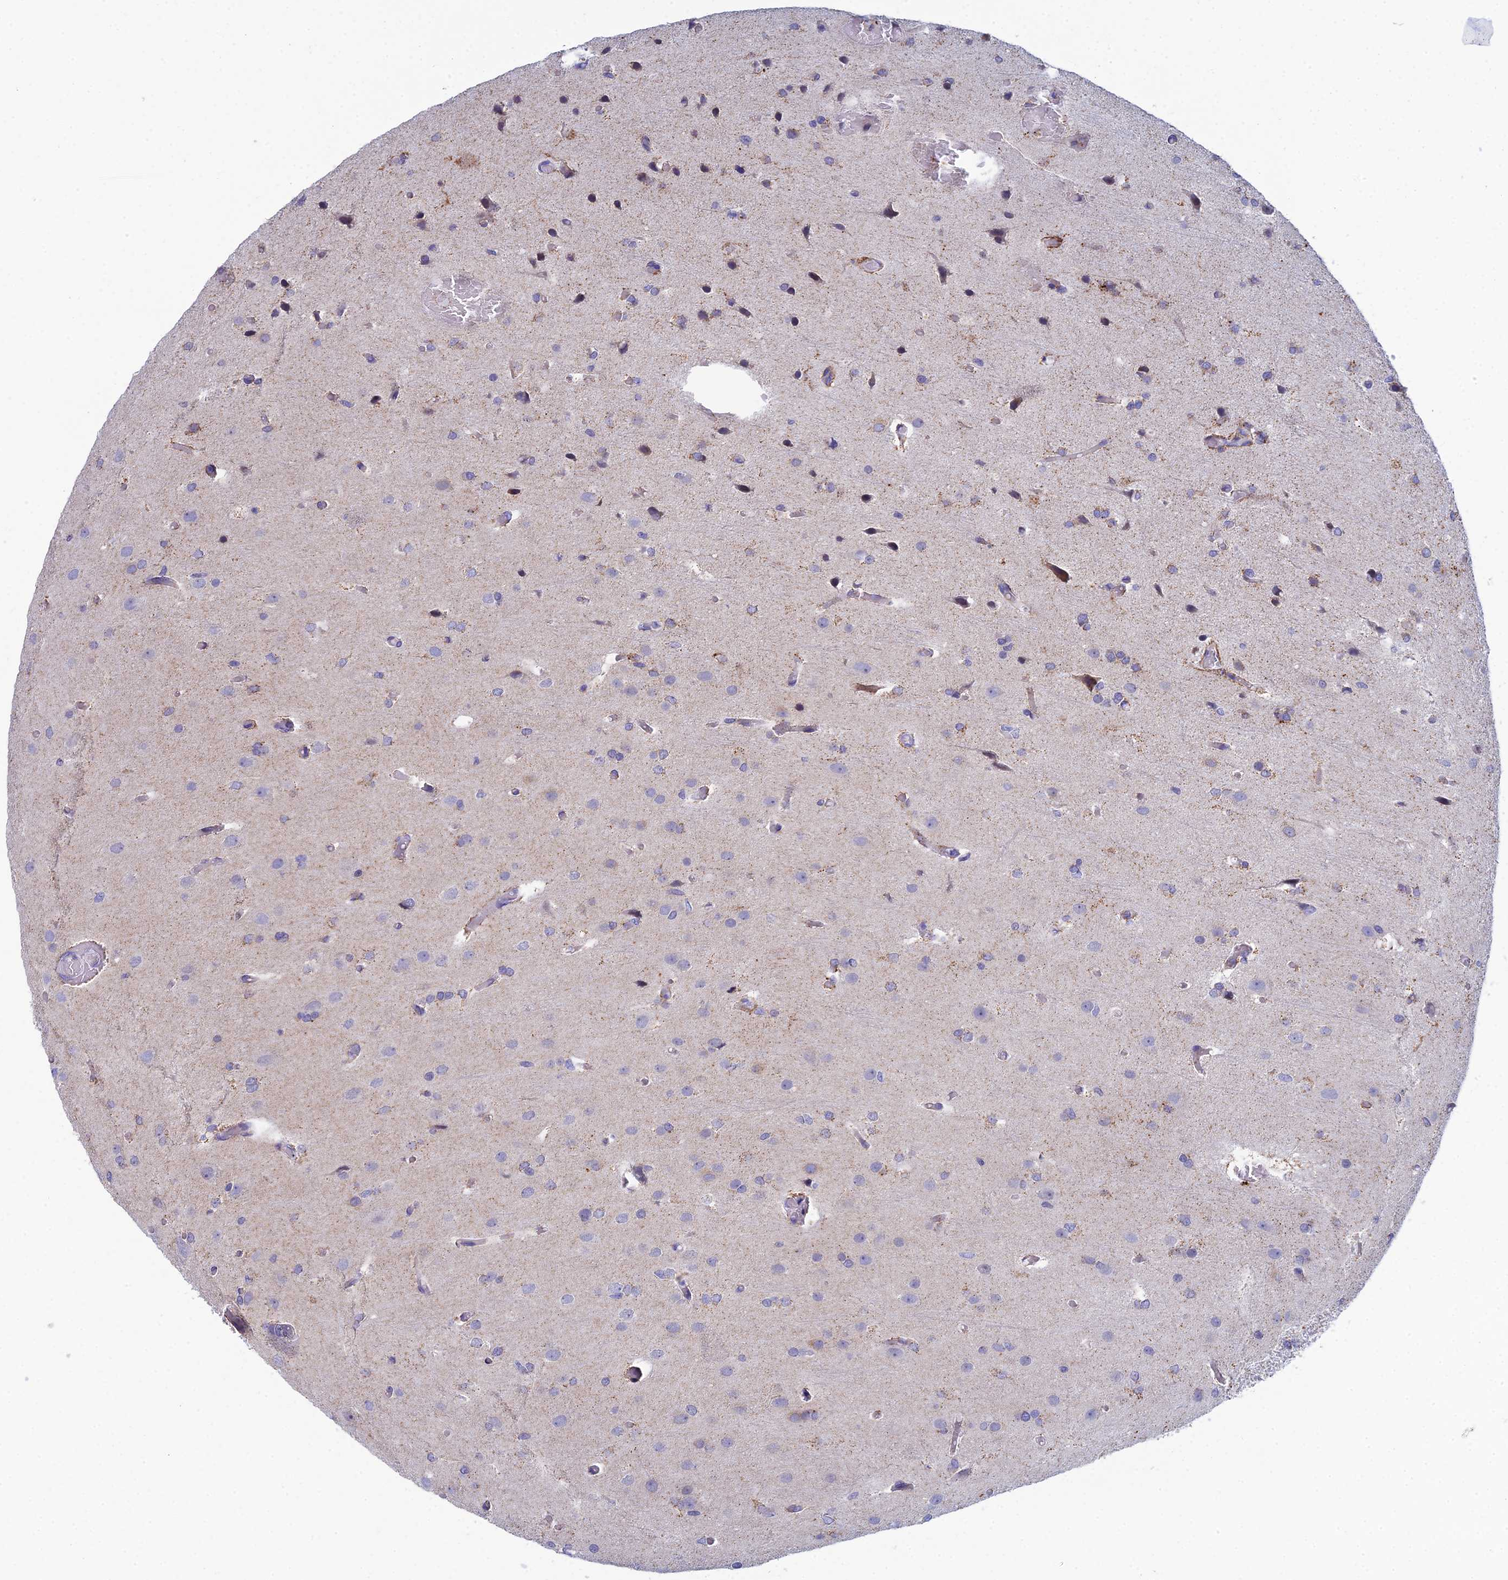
{"staining": {"intensity": "negative", "quantity": "none", "location": "none"}, "tissue": "glioma", "cell_type": "Tumor cells", "image_type": "cancer", "snomed": [{"axis": "morphology", "description": "Glioma, malignant, High grade"}, {"axis": "topography", "description": "Brain"}], "caption": "Immunohistochemistry histopathology image of human glioma stained for a protein (brown), which demonstrates no staining in tumor cells.", "gene": "CFAP210", "patient": {"sex": "female", "age": 50}}